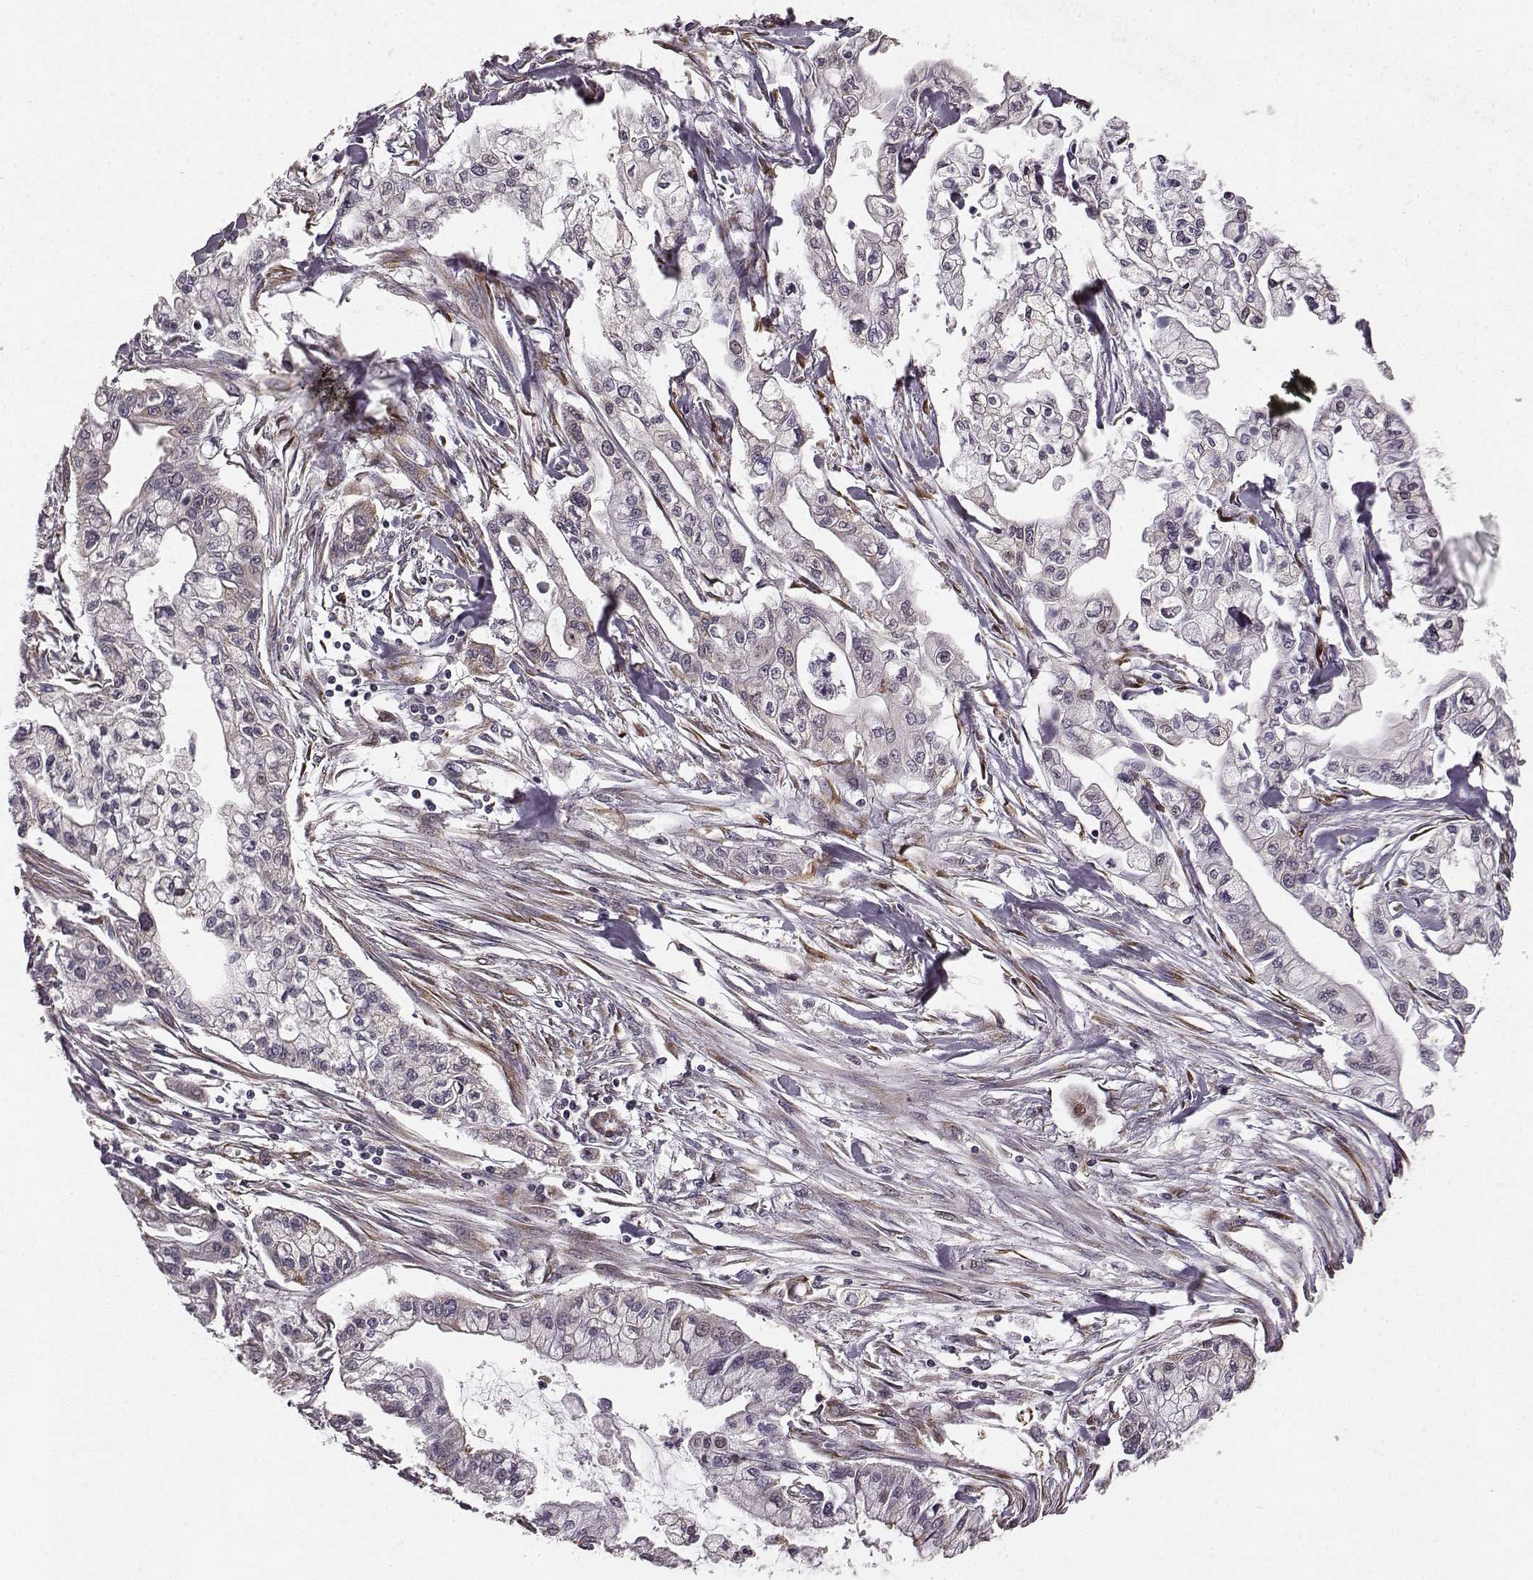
{"staining": {"intensity": "negative", "quantity": "none", "location": "none"}, "tissue": "pancreatic cancer", "cell_type": "Tumor cells", "image_type": "cancer", "snomed": [{"axis": "morphology", "description": "Adenocarcinoma, NOS"}, {"axis": "topography", "description": "Pancreas"}], "caption": "Pancreatic adenocarcinoma stained for a protein using immunohistochemistry displays no positivity tumor cells.", "gene": "TMEM14A", "patient": {"sex": "male", "age": 54}}